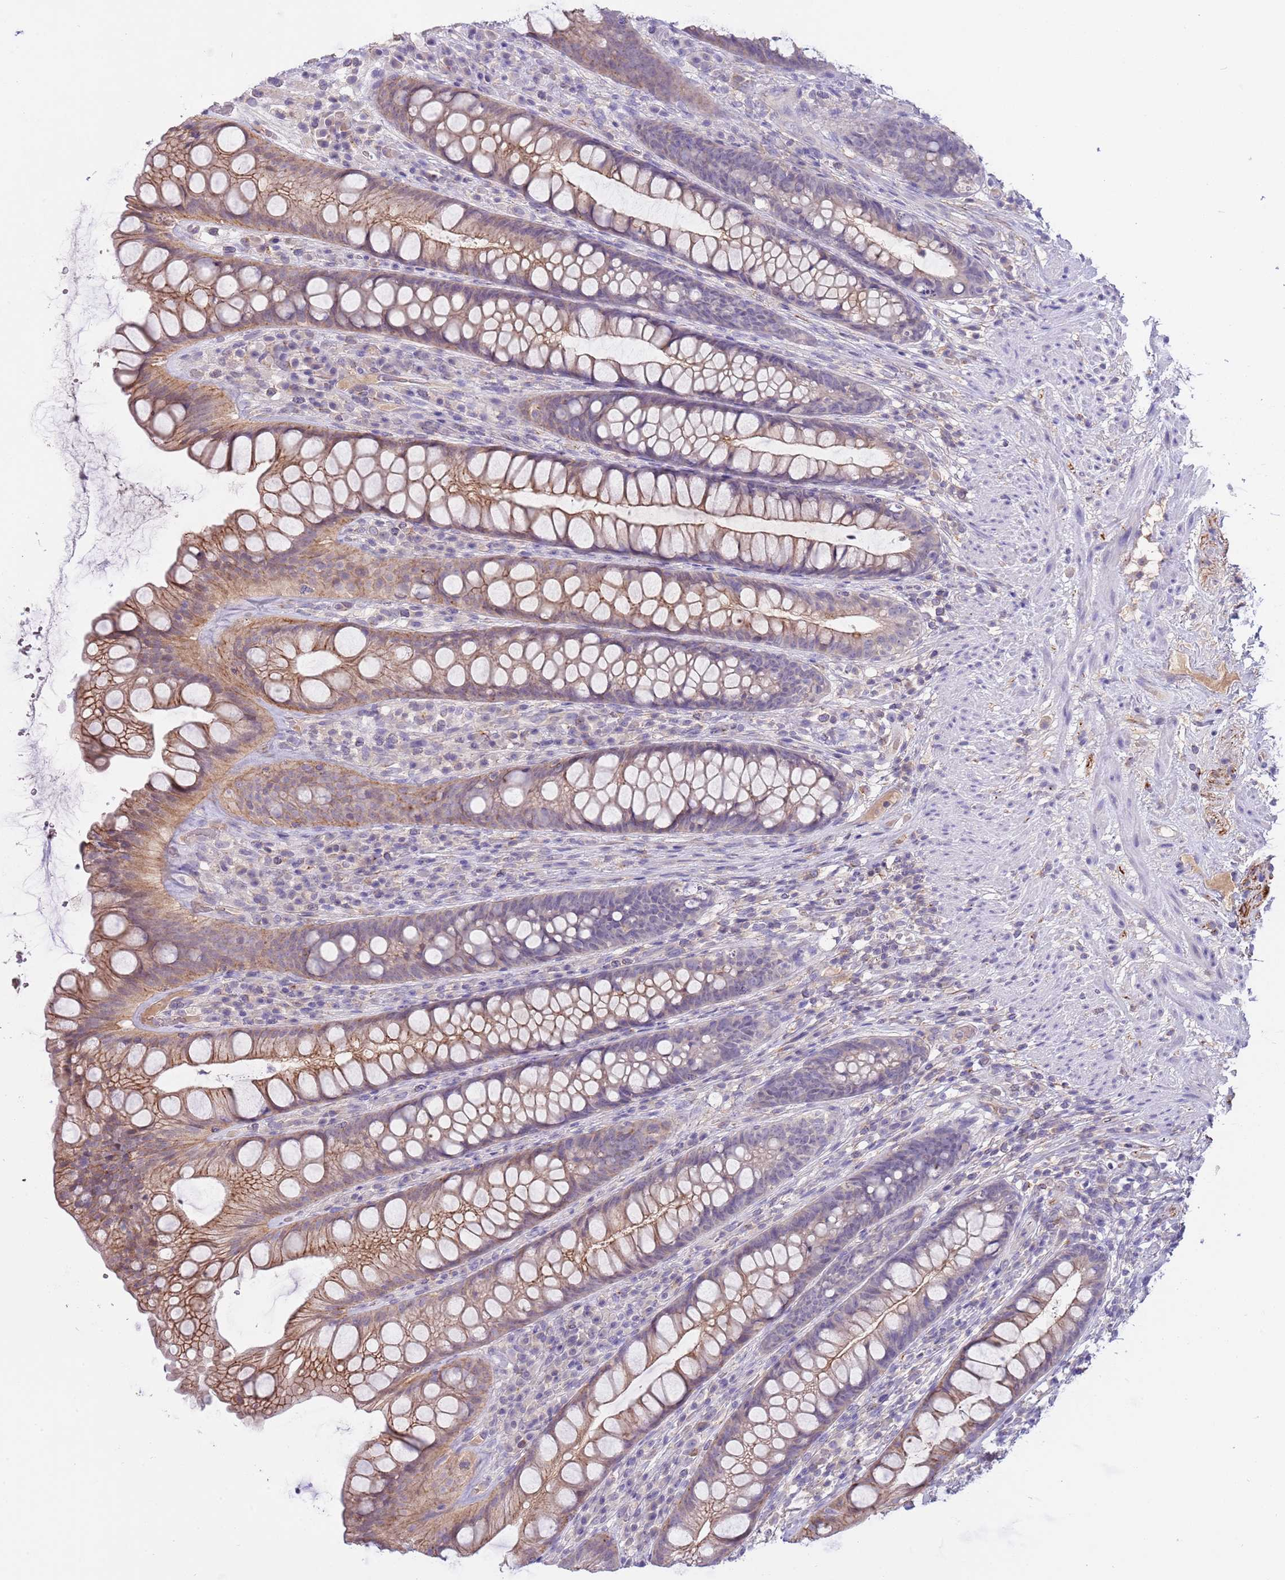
{"staining": {"intensity": "moderate", "quantity": "25%-75%", "location": "cytoplasmic/membranous"}, "tissue": "rectum", "cell_type": "Glandular cells", "image_type": "normal", "snomed": [{"axis": "morphology", "description": "Normal tissue, NOS"}, {"axis": "topography", "description": "Rectum"}], "caption": "A photomicrograph of human rectum stained for a protein exhibits moderate cytoplasmic/membranous brown staining in glandular cells.", "gene": "CFAP73", "patient": {"sex": "male", "age": 74}}